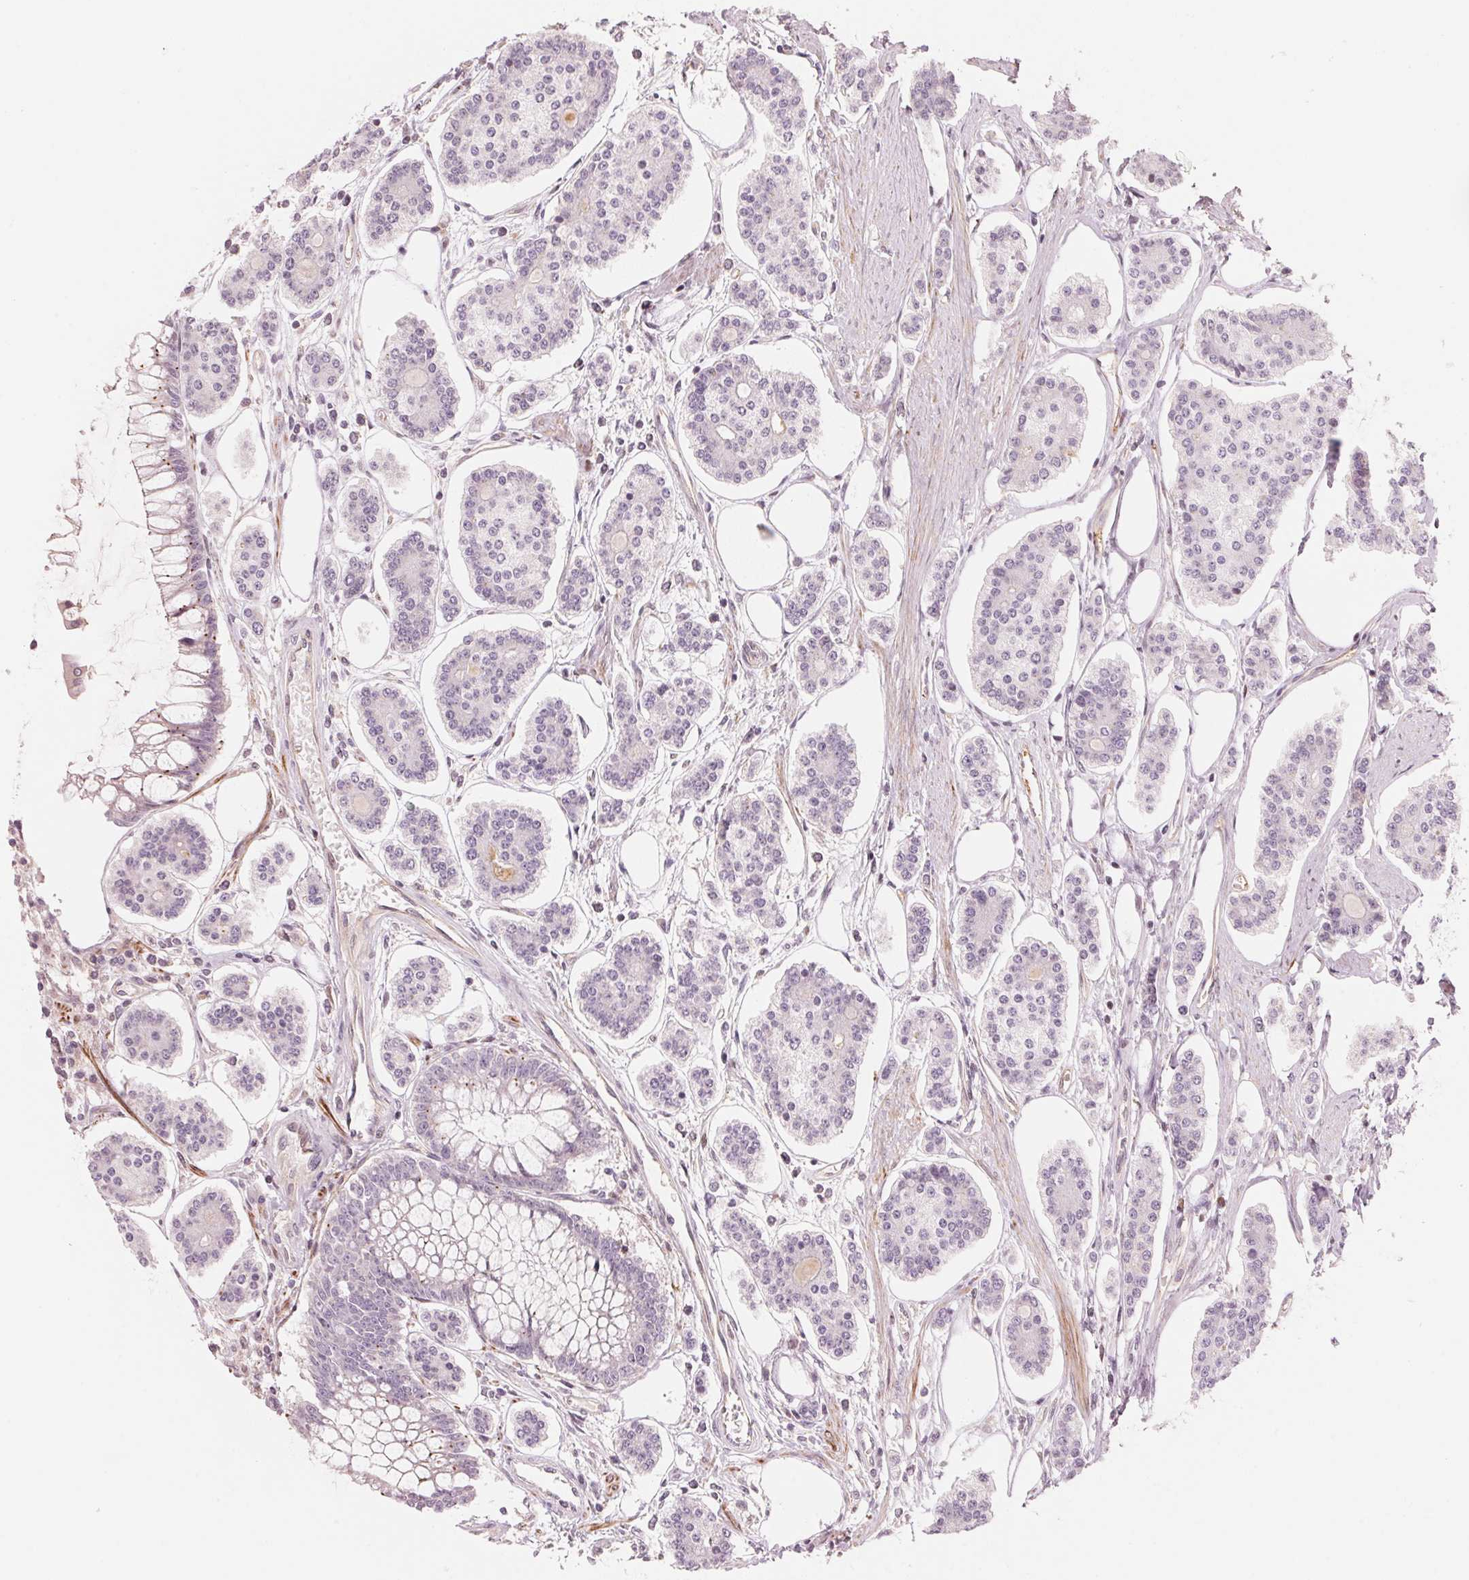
{"staining": {"intensity": "negative", "quantity": "none", "location": "none"}, "tissue": "carcinoid", "cell_type": "Tumor cells", "image_type": "cancer", "snomed": [{"axis": "morphology", "description": "Carcinoid, malignant, NOS"}, {"axis": "topography", "description": "Small intestine"}], "caption": "Tumor cells are negative for protein expression in human carcinoid.", "gene": "SLC17A4", "patient": {"sex": "female", "age": 65}}